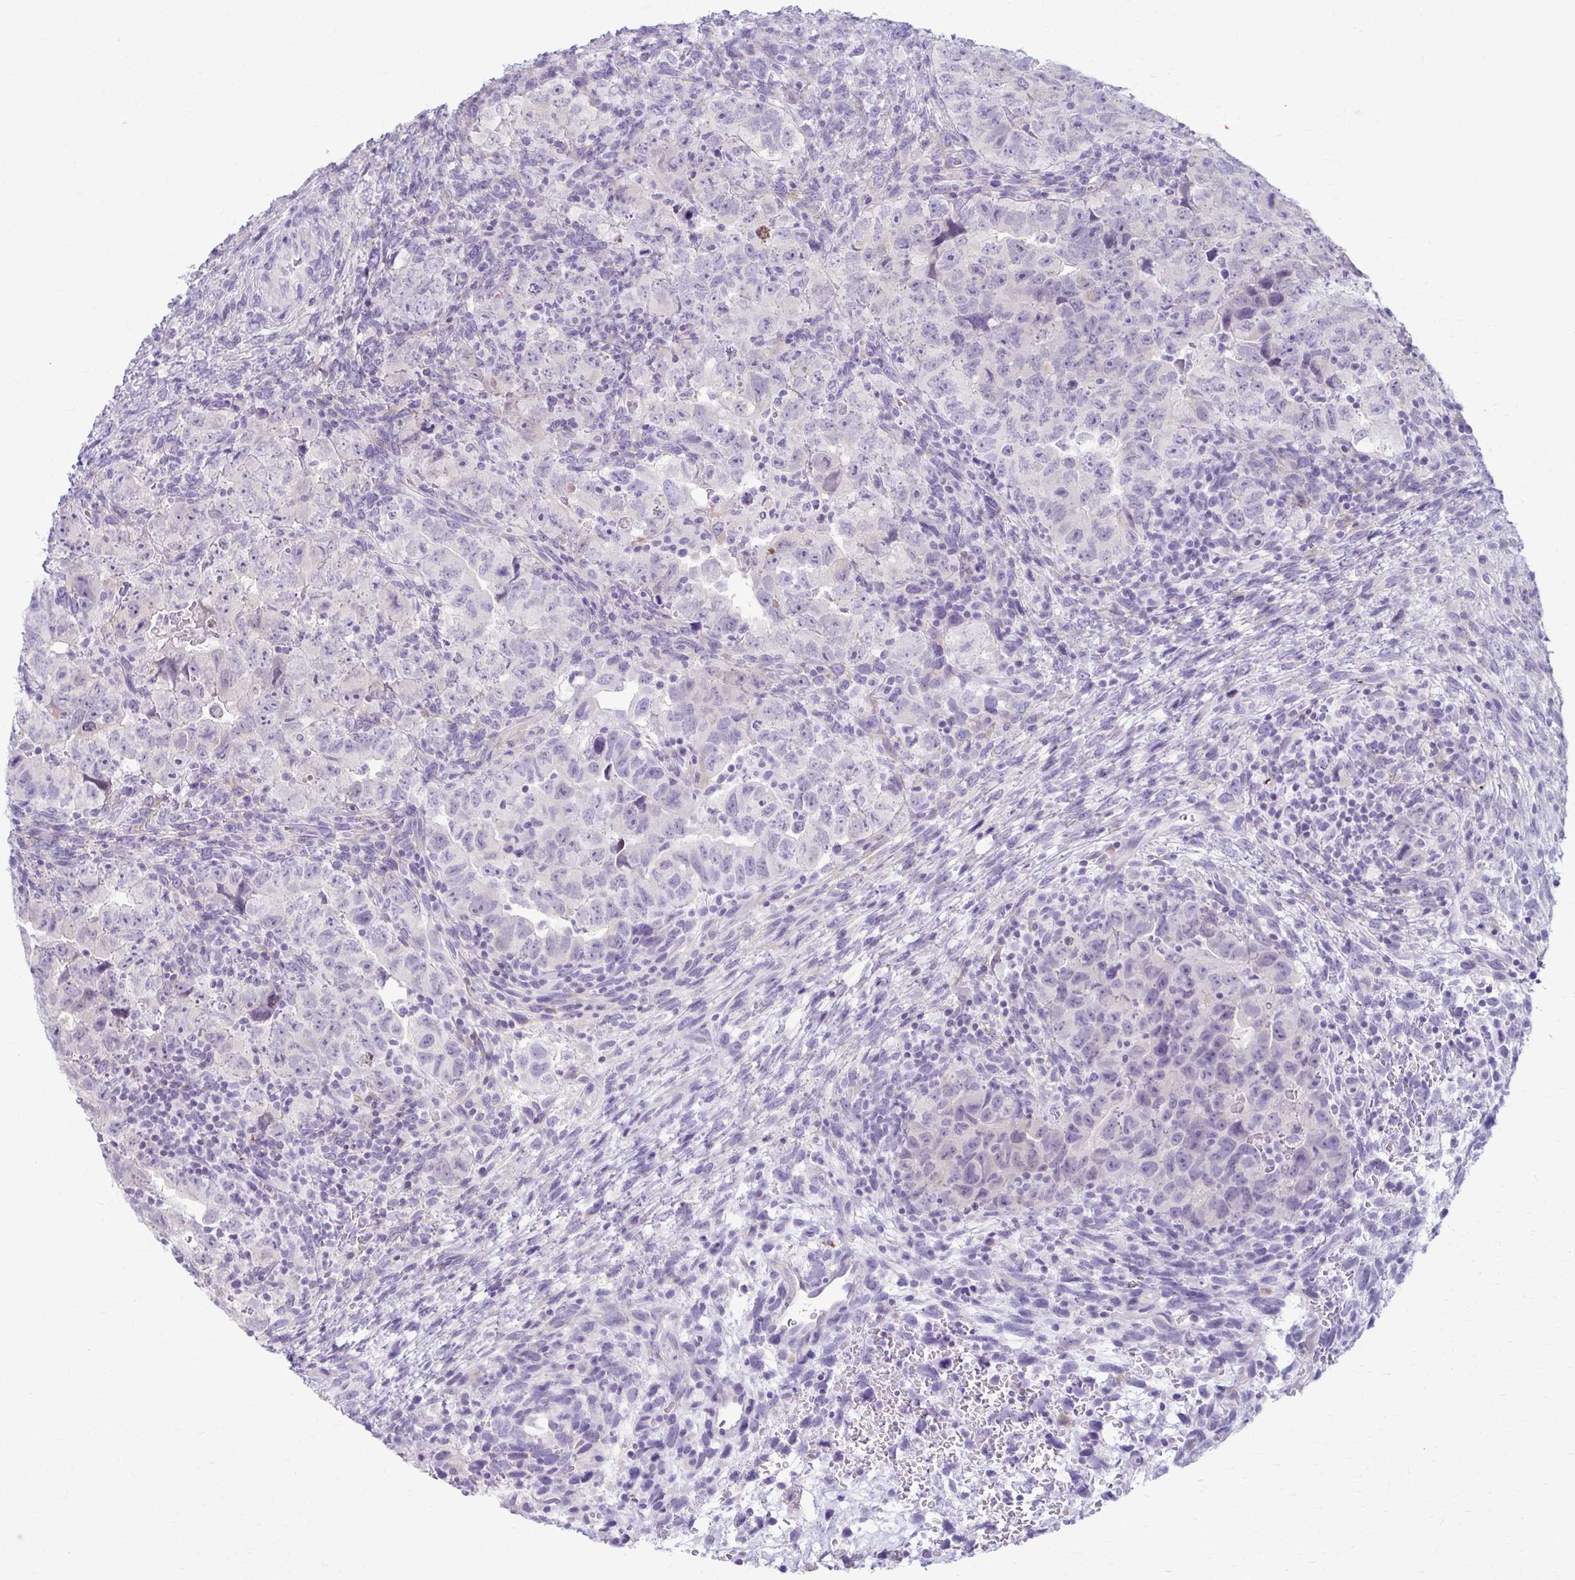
{"staining": {"intensity": "negative", "quantity": "none", "location": "none"}, "tissue": "testis cancer", "cell_type": "Tumor cells", "image_type": "cancer", "snomed": [{"axis": "morphology", "description": "Carcinoma, Embryonal, NOS"}, {"axis": "topography", "description": "Testis"}], "caption": "DAB (3,3'-diaminobenzidine) immunohistochemical staining of human testis cancer shows no significant positivity in tumor cells. (DAB immunohistochemistry (IHC) visualized using brightfield microscopy, high magnification).", "gene": "LDLRAP1", "patient": {"sex": "male", "age": 24}}